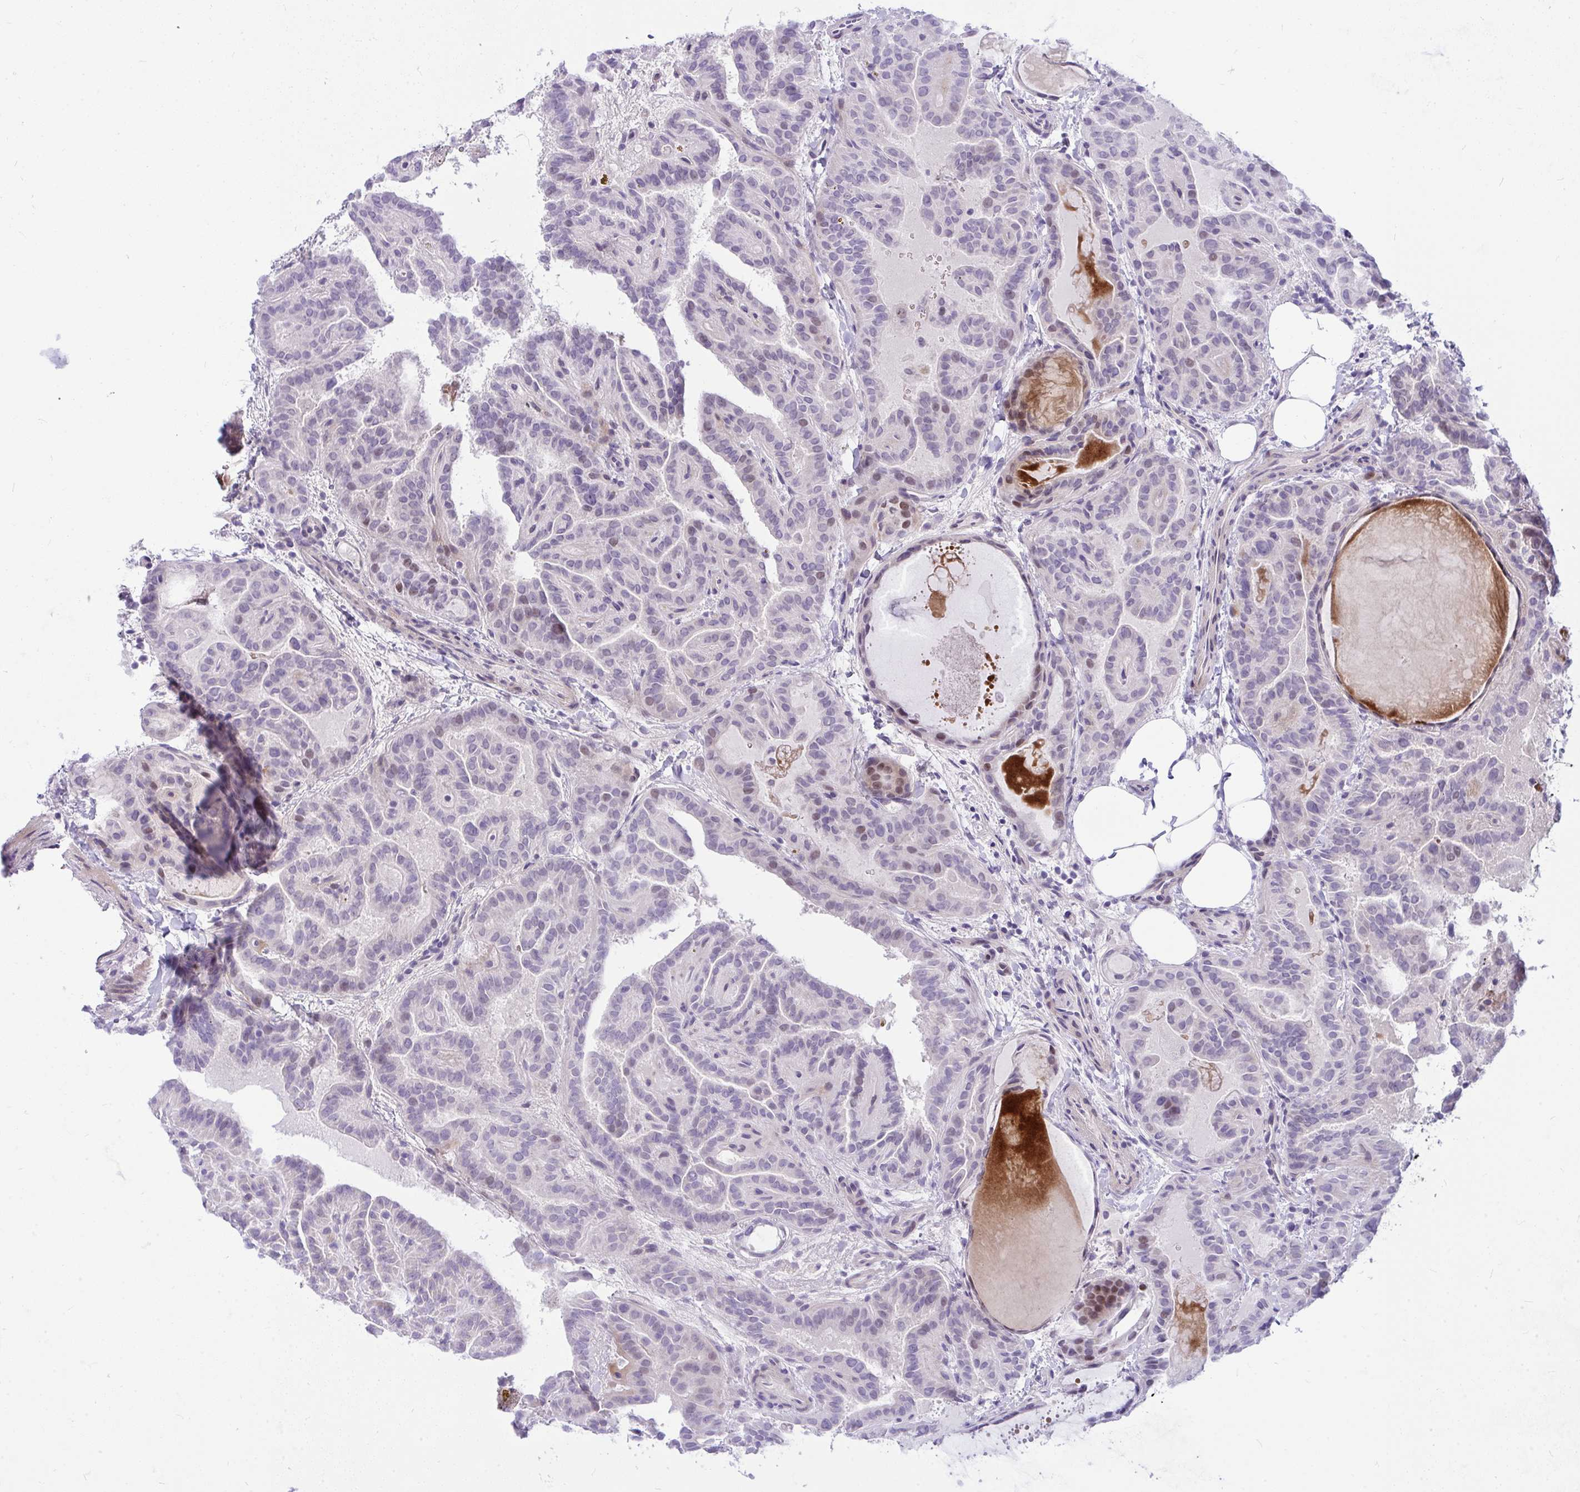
{"staining": {"intensity": "moderate", "quantity": "<25%", "location": "nuclear"}, "tissue": "thyroid cancer", "cell_type": "Tumor cells", "image_type": "cancer", "snomed": [{"axis": "morphology", "description": "Papillary adenocarcinoma, NOS"}, {"axis": "topography", "description": "Thyroid gland"}], "caption": "Thyroid papillary adenocarcinoma stained with a protein marker displays moderate staining in tumor cells.", "gene": "NFXL1", "patient": {"sex": "female", "age": 46}}